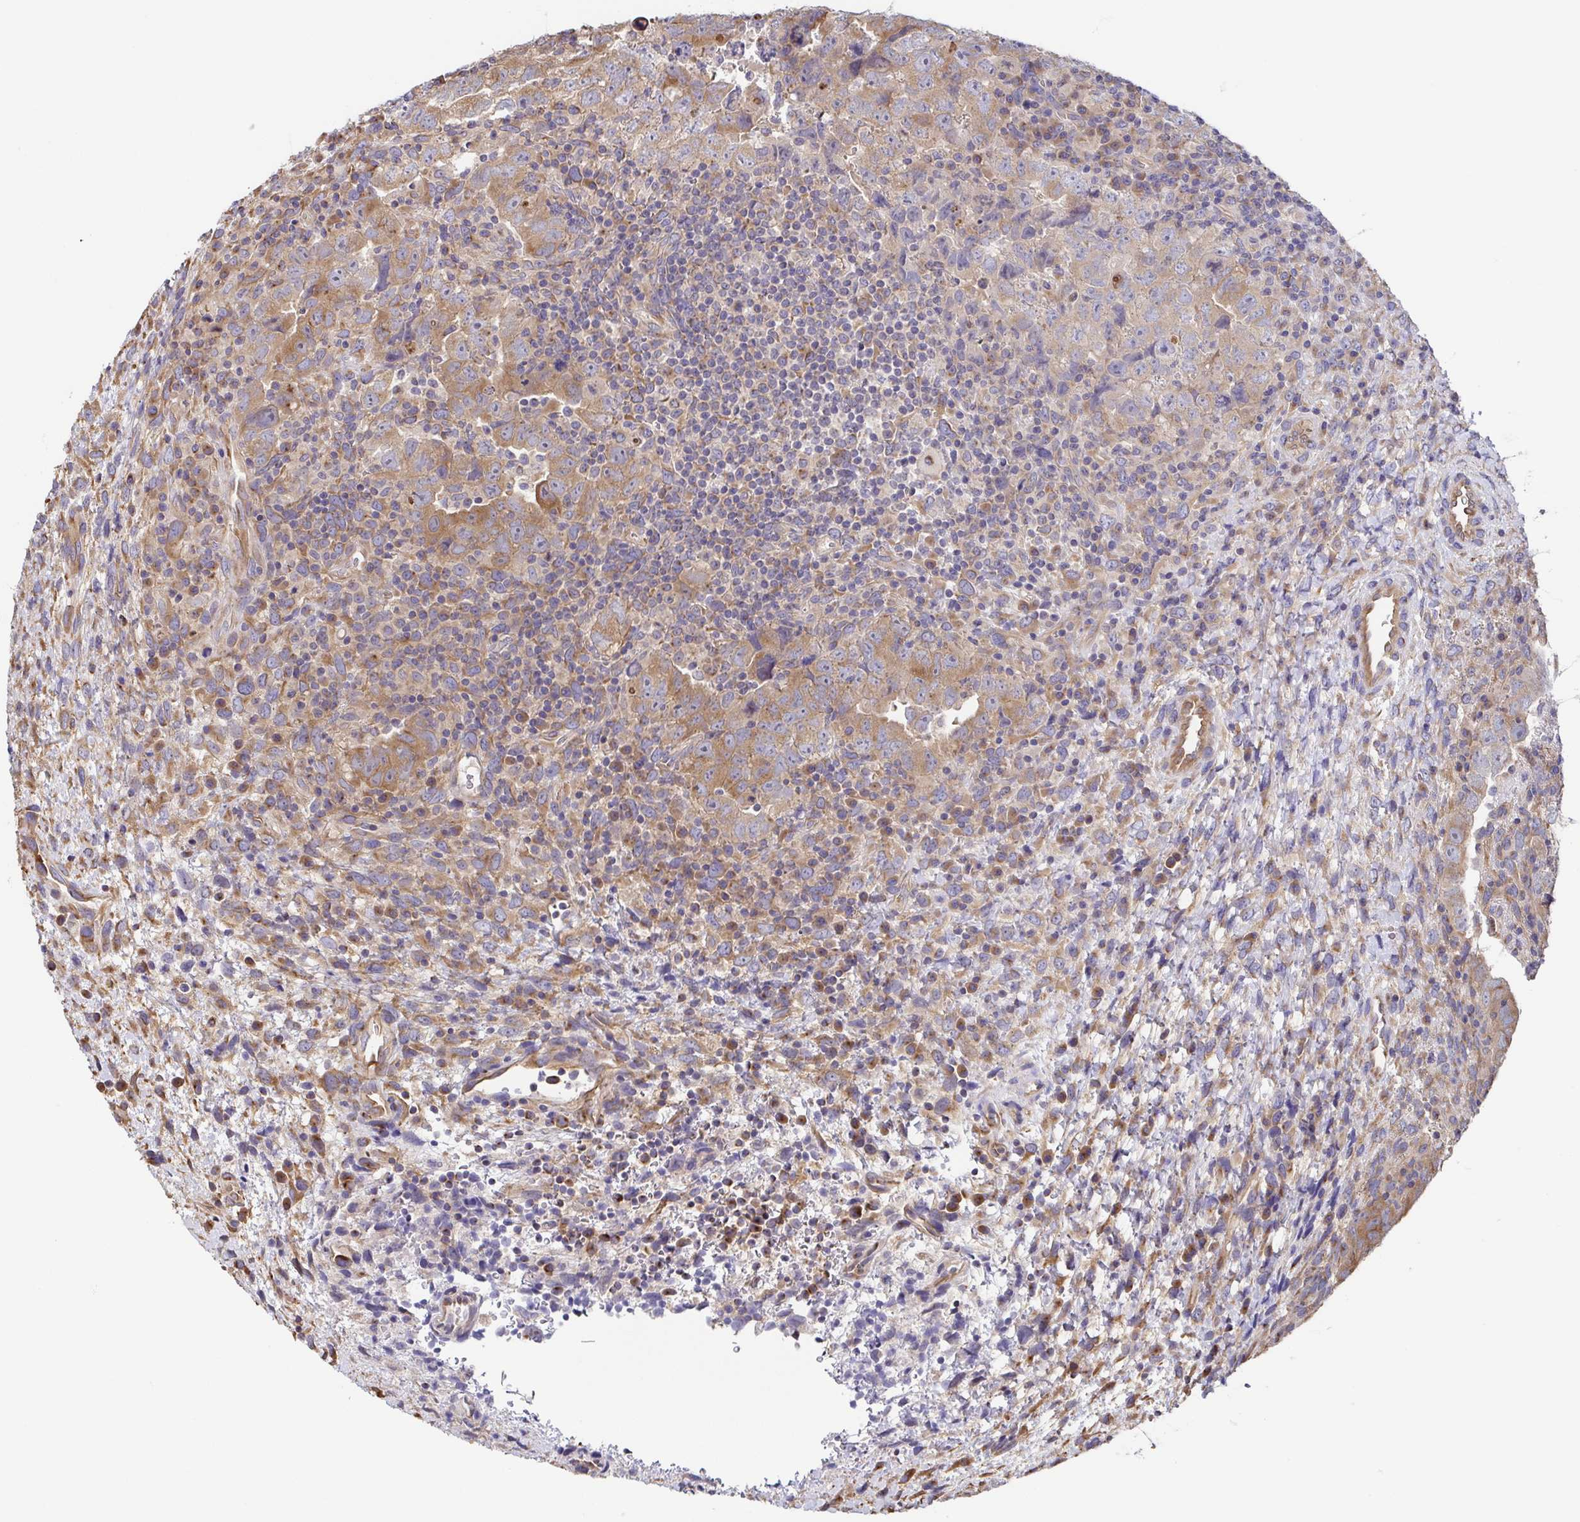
{"staining": {"intensity": "moderate", "quantity": ">75%", "location": "cytoplasmic/membranous"}, "tissue": "testis cancer", "cell_type": "Tumor cells", "image_type": "cancer", "snomed": [{"axis": "morphology", "description": "Carcinoma, Embryonal, NOS"}, {"axis": "topography", "description": "Testis"}], "caption": "Immunohistochemistry (IHC) of human testis embryonal carcinoma exhibits medium levels of moderate cytoplasmic/membranous positivity in approximately >75% of tumor cells.", "gene": "EIF3D", "patient": {"sex": "male", "age": 24}}